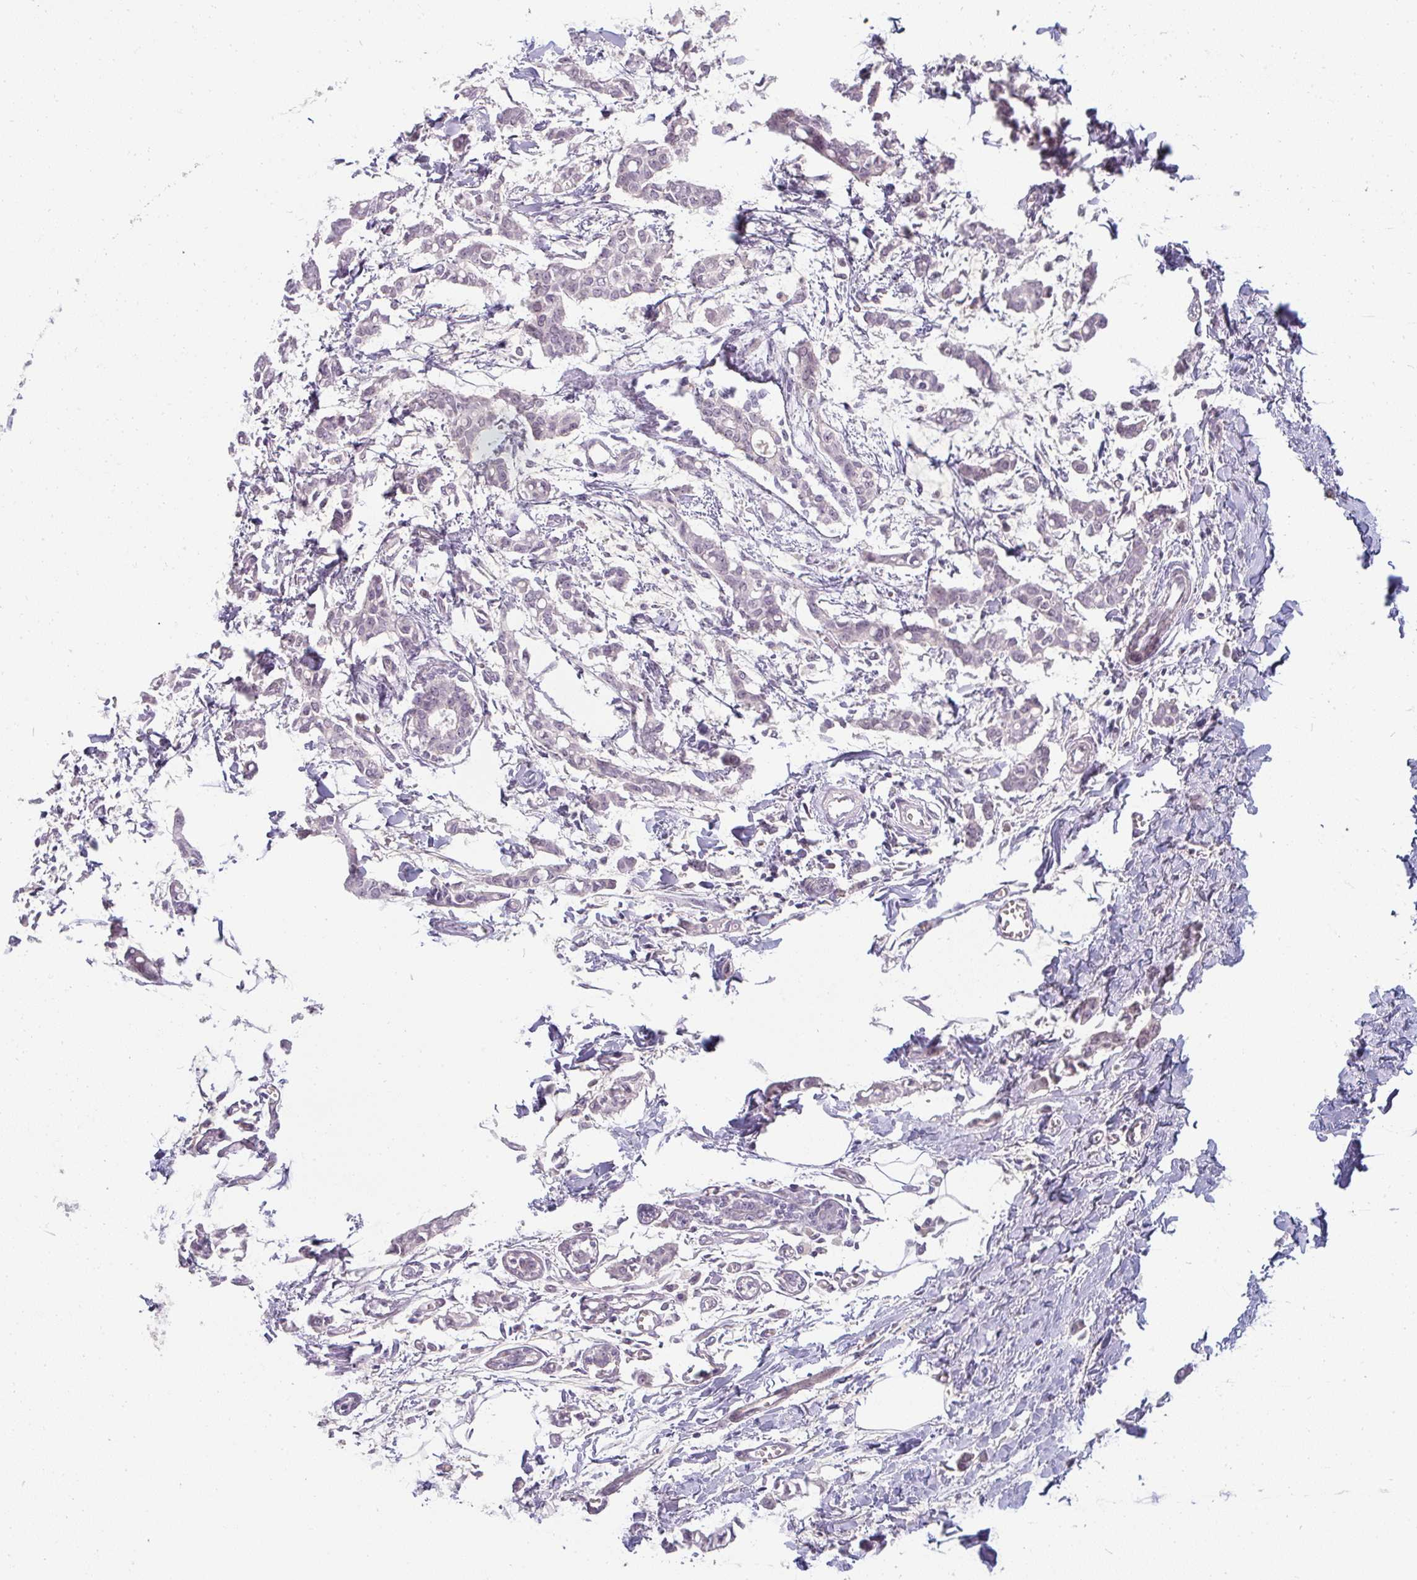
{"staining": {"intensity": "negative", "quantity": "none", "location": "none"}, "tissue": "breast cancer", "cell_type": "Tumor cells", "image_type": "cancer", "snomed": [{"axis": "morphology", "description": "Duct carcinoma"}, {"axis": "topography", "description": "Breast"}], "caption": "A high-resolution micrograph shows immunohistochemistry (IHC) staining of breast cancer, which displays no significant positivity in tumor cells.", "gene": "PPFIA4", "patient": {"sex": "female", "age": 41}}